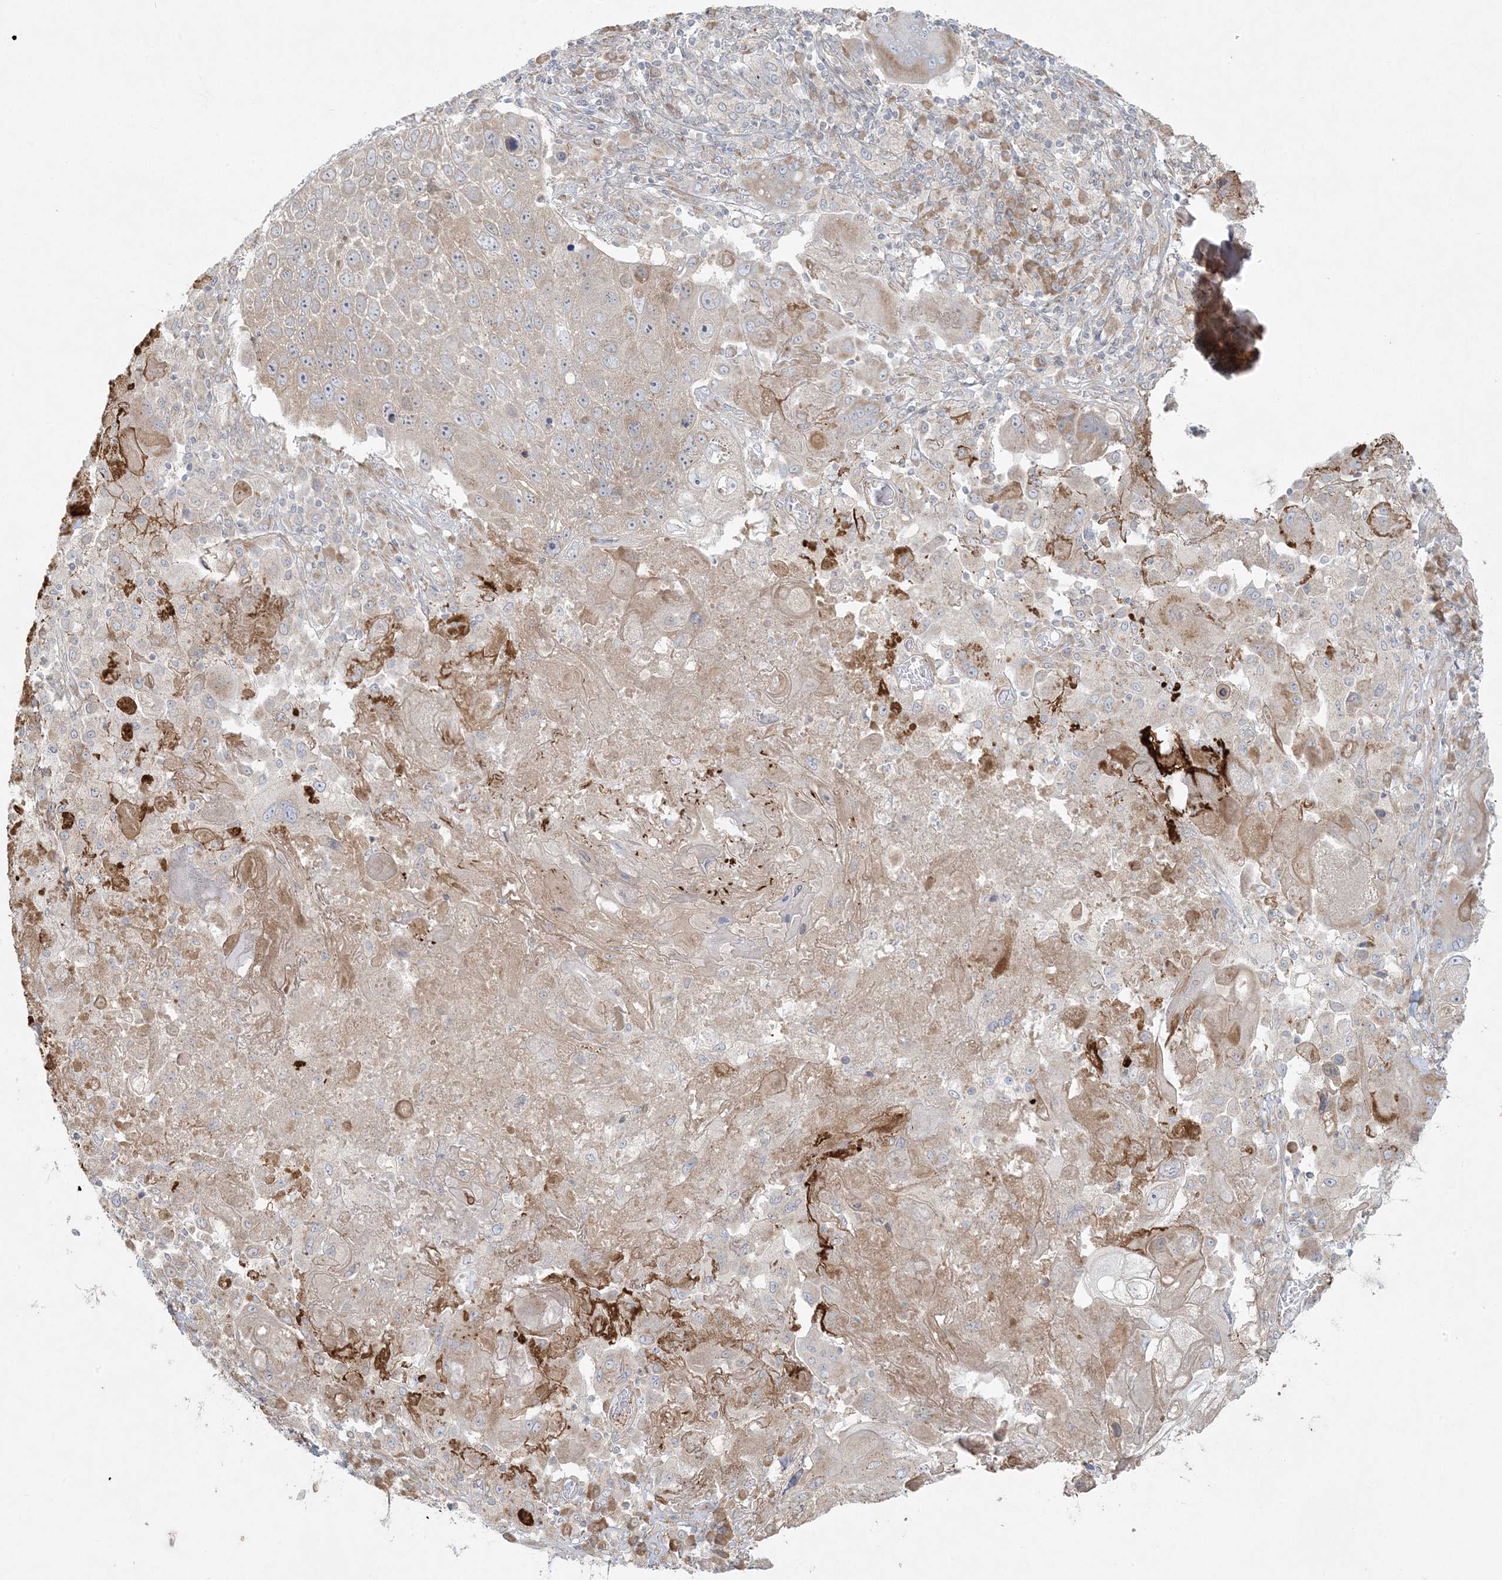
{"staining": {"intensity": "weak", "quantity": "<25%", "location": "cytoplasmic/membranous"}, "tissue": "lung cancer", "cell_type": "Tumor cells", "image_type": "cancer", "snomed": [{"axis": "morphology", "description": "Squamous cell carcinoma, NOS"}, {"axis": "topography", "description": "Lung"}], "caption": "High power microscopy histopathology image of an immunohistochemistry (IHC) micrograph of lung squamous cell carcinoma, revealing no significant expression in tumor cells.", "gene": "ZNF263", "patient": {"sex": "male", "age": 61}}